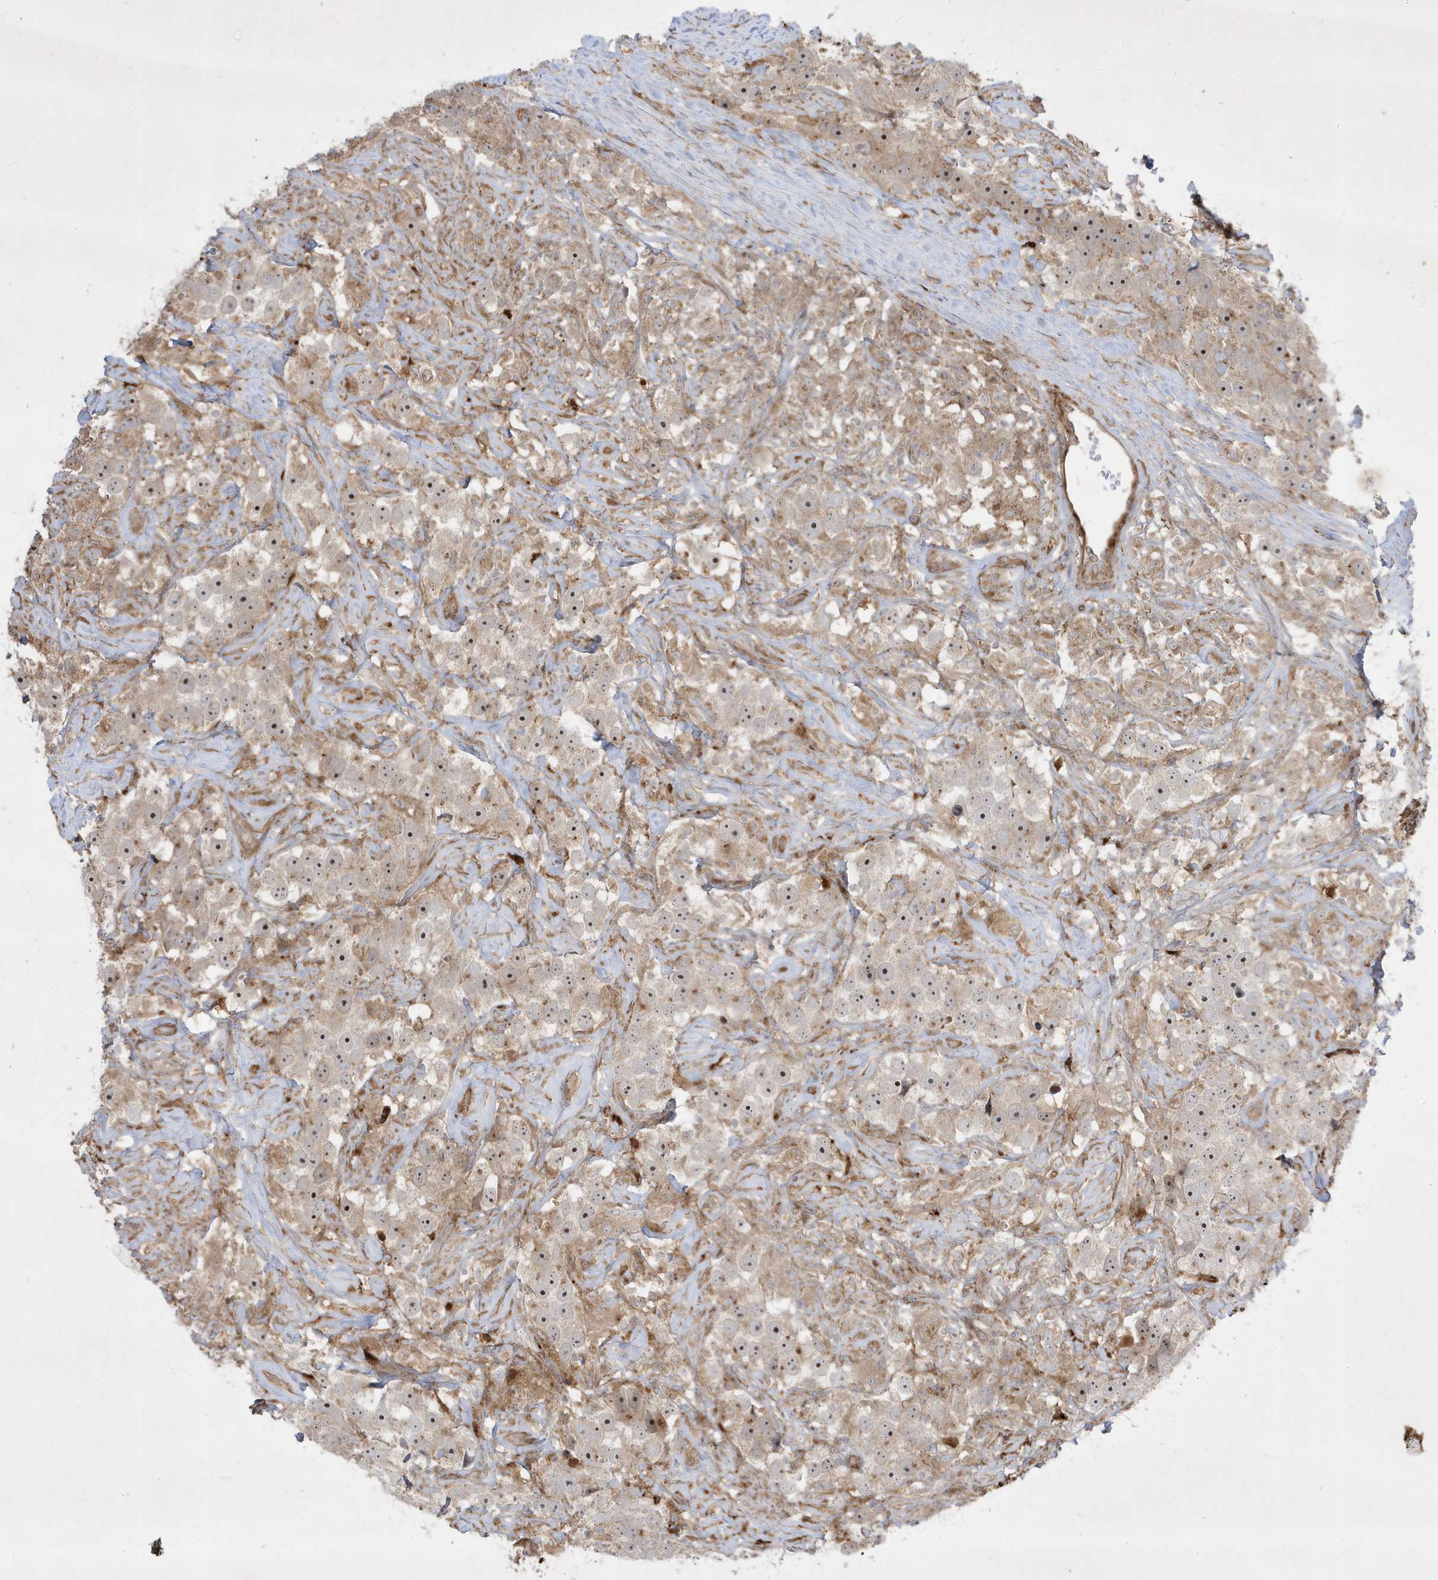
{"staining": {"intensity": "moderate", "quantity": "25%-75%", "location": "nuclear"}, "tissue": "testis cancer", "cell_type": "Tumor cells", "image_type": "cancer", "snomed": [{"axis": "morphology", "description": "Seminoma, NOS"}, {"axis": "topography", "description": "Testis"}], "caption": "Approximately 25%-75% of tumor cells in testis cancer (seminoma) reveal moderate nuclear protein positivity as visualized by brown immunohistochemical staining.", "gene": "IFT57", "patient": {"sex": "male", "age": 49}}